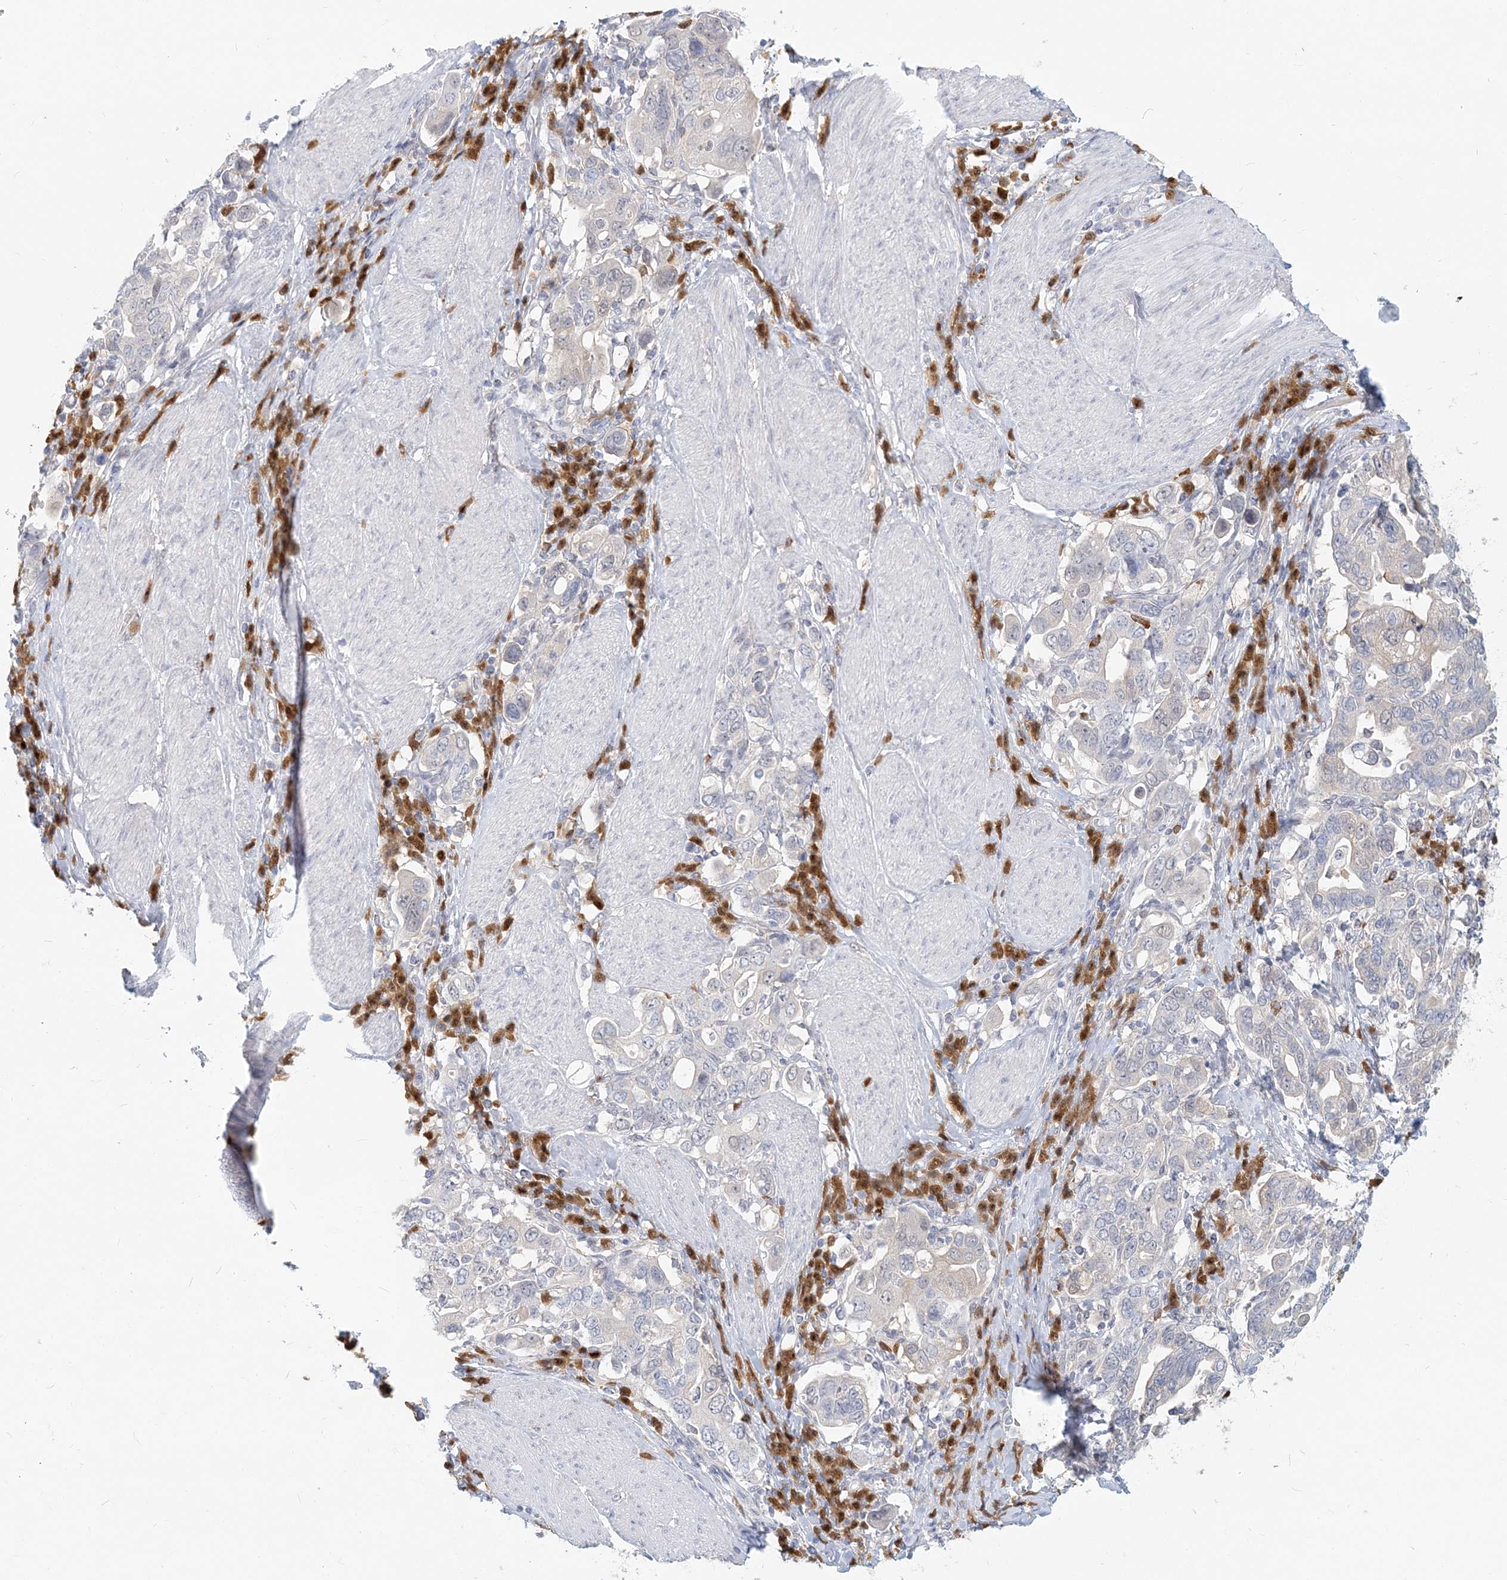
{"staining": {"intensity": "negative", "quantity": "none", "location": "none"}, "tissue": "stomach cancer", "cell_type": "Tumor cells", "image_type": "cancer", "snomed": [{"axis": "morphology", "description": "Adenocarcinoma, NOS"}, {"axis": "topography", "description": "Stomach, upper"}], "caption": "Immunohistochemical staining of stomach cancer (adenocarcinoma) demonstrates no significant positivity in tumor cells. (DAB (3,3'-diaminobenzidine) immunohistochemistry with hematoxylin counter stain).", "gene": "GMPPA", "patient": {"sex": "male", "age": 62}}